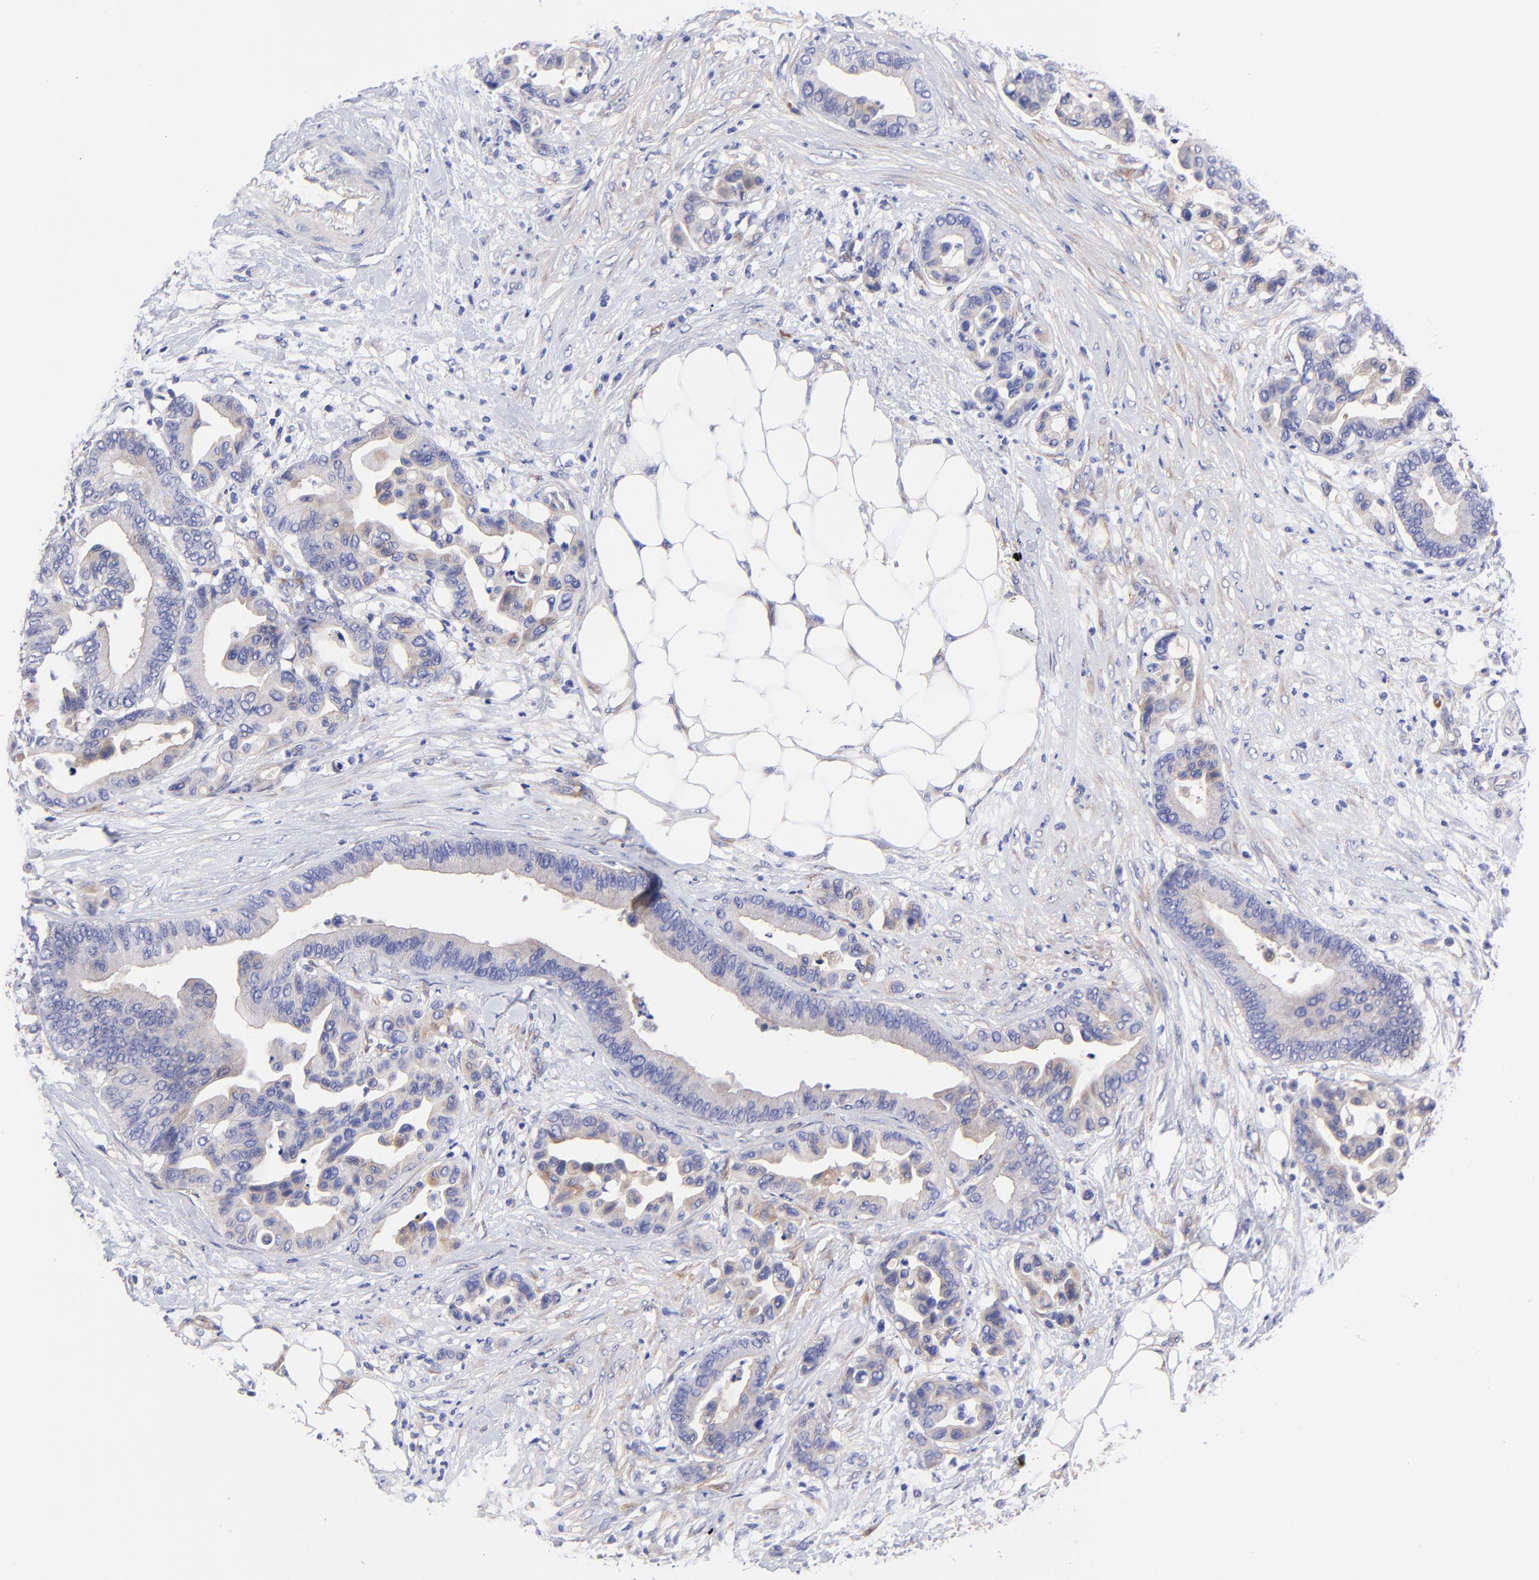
{"staining": {"intensity": "weak", "quantity": "<25%", "location": "cytoplasmic/membranous"}, "tissue": "colorectal cancer", "cell_type": "Tumor cells", "image_type": "cancer", "snomed": [{"axis": "morphology", "description": "Adenocarcinoma, NOS"}, {"axis": "topography", "description": "Colon"}], "caption": "Immunohistochemistry (IHC) of human colorectal adenocarcinoma shows no staining in tumor cells.", "gene": "PPFIBP1", "patient": {"sex": "male", "age": 82}}